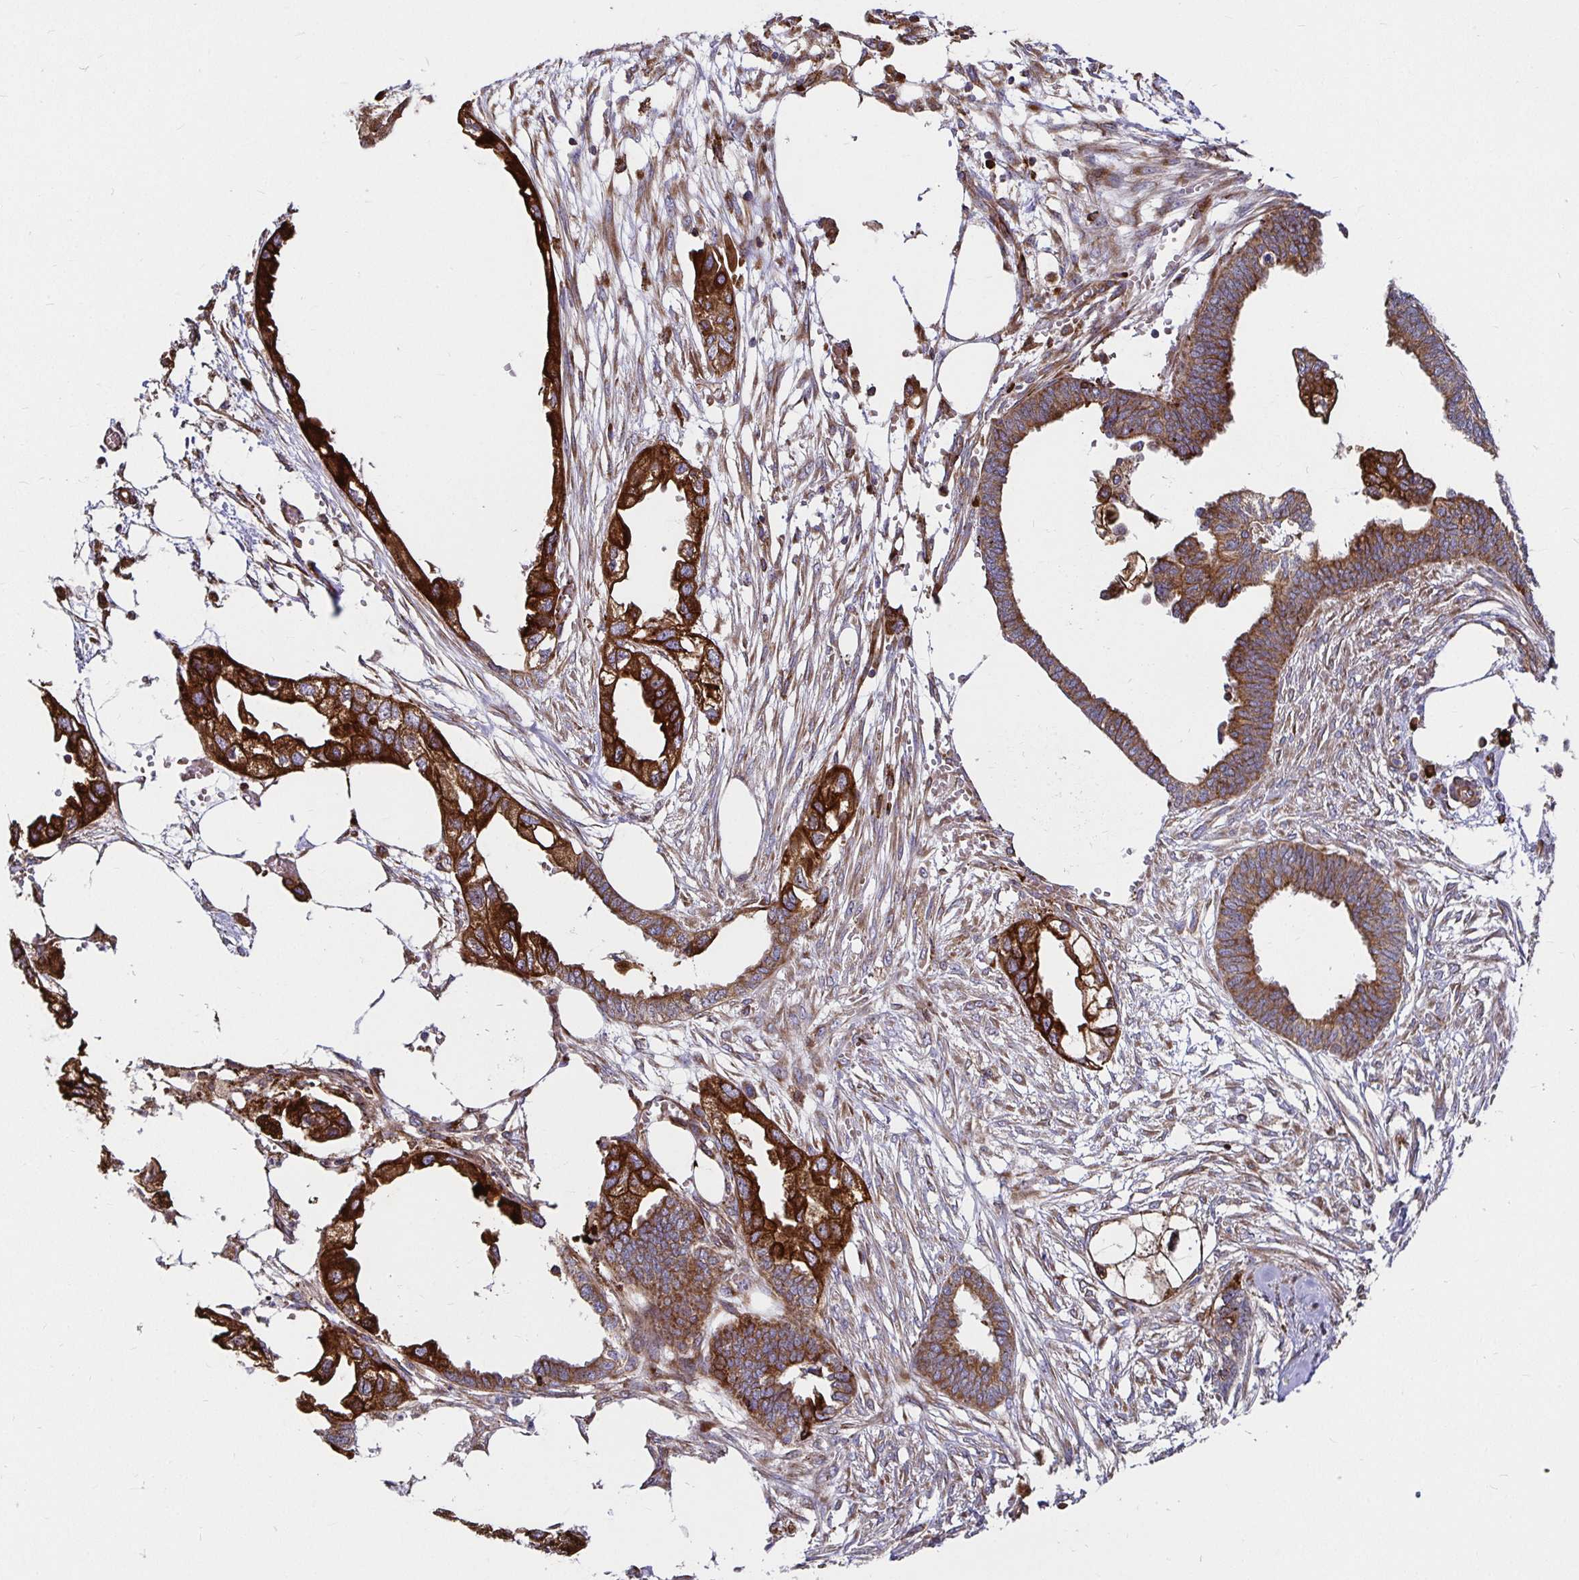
{"staining": {"intensity": "strong", "quantity": ">75%", "location": "cytoplasmic/membranous"}, "tissue": "endometrial cancer", "cell_type": "Tumor cells", "image_type": "cancer", "snomed": [{"axis": "morphology", "description": "Adenocarcinoma, NOS"}, {"axis": "morphology", "description": "Adenocarcinoma, metastatic, NOS"}, {"axis": "topography", "description": "Adipose tissue"}, {"axis": "topography", "description": "Endometrium"}], "caption": "There is high levels of strong cytoplasmic/membranous expression in tumor cells of endometrial cancer, as demonstrated by immunohistochemical staining (brown color).", "gene": "SMYD3", "patient": {"sex": "female", "age": 67}}